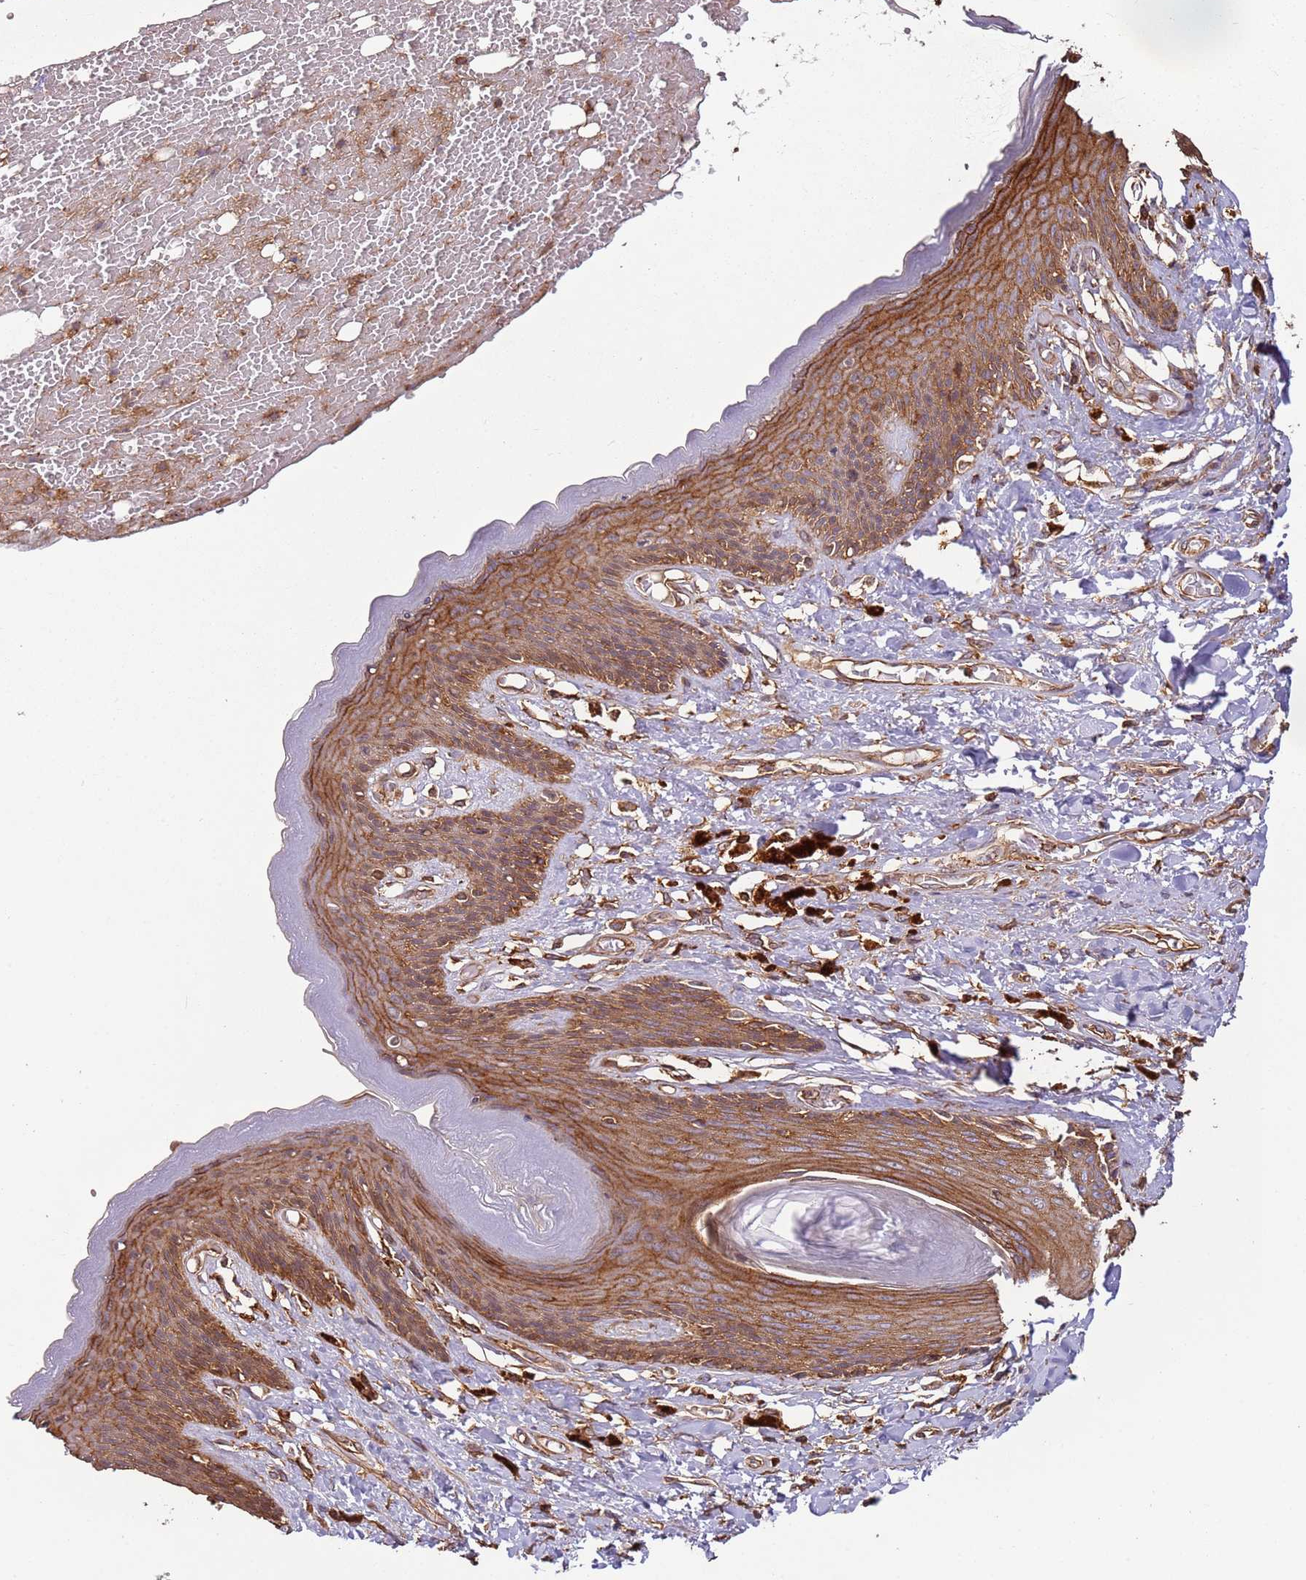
{"staining": {"intensity": "moderate", "quantity": ">75%", "location": "cytoplasmic/membranous"}, "tissue": "skin", "cell_type": "Epidermal cells", "image_type": "normal", "snomed": [{"axis": "morphology", "description": "Normal tissue, NOS"}, {"axis": "topography", "description": "Anal"}], "caption": "Moderate cytoplasmic/membranous positivity is identified in about >75% of epidermal cells in benign skin.", "gene": "ACVR2A", "patient": {"sex": "female", "age": 78}}